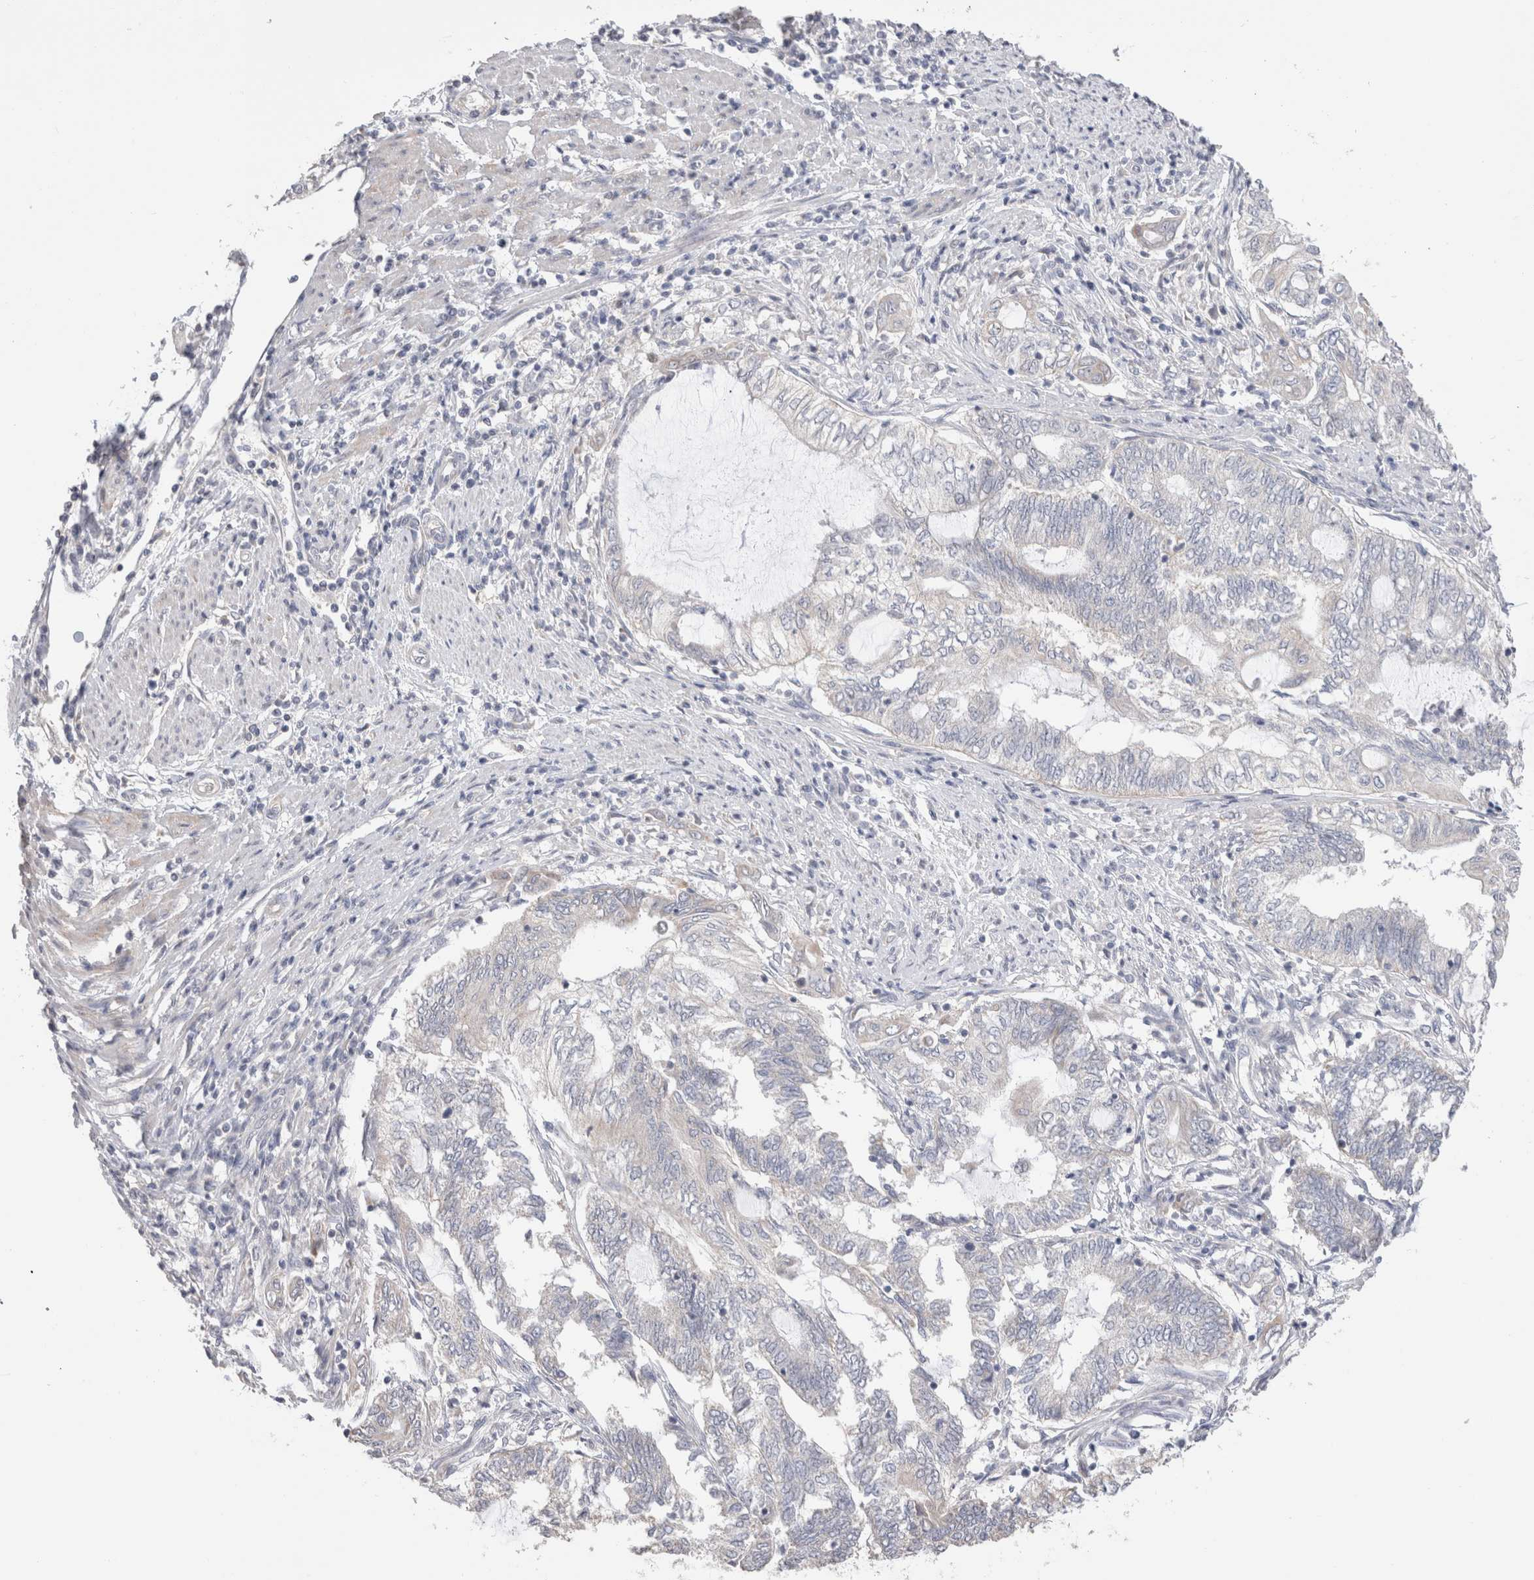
{"staining": {"intensity": "negative", "quantity": "none", "location": "none"}, "tissue": "endometrial cancer", "cell_type": "Tumor cells", "image_type": "cancer", "snomed": [{"axis": "morphology", "description": "Adenocarcinoma, NOS"}, {"axis": "topography", "description": "Uterus"}, {"axis": "topography", "description": "Endometrium"}], "caption": "High power microscopy image of an immunohistochemistry (IHC) image of endometrial cancer, revealing no significant positivity in tumor cells. Nuclei are stained in blue.", "gene": "DMD", "patient": {"sex": "female", "age": 70}}